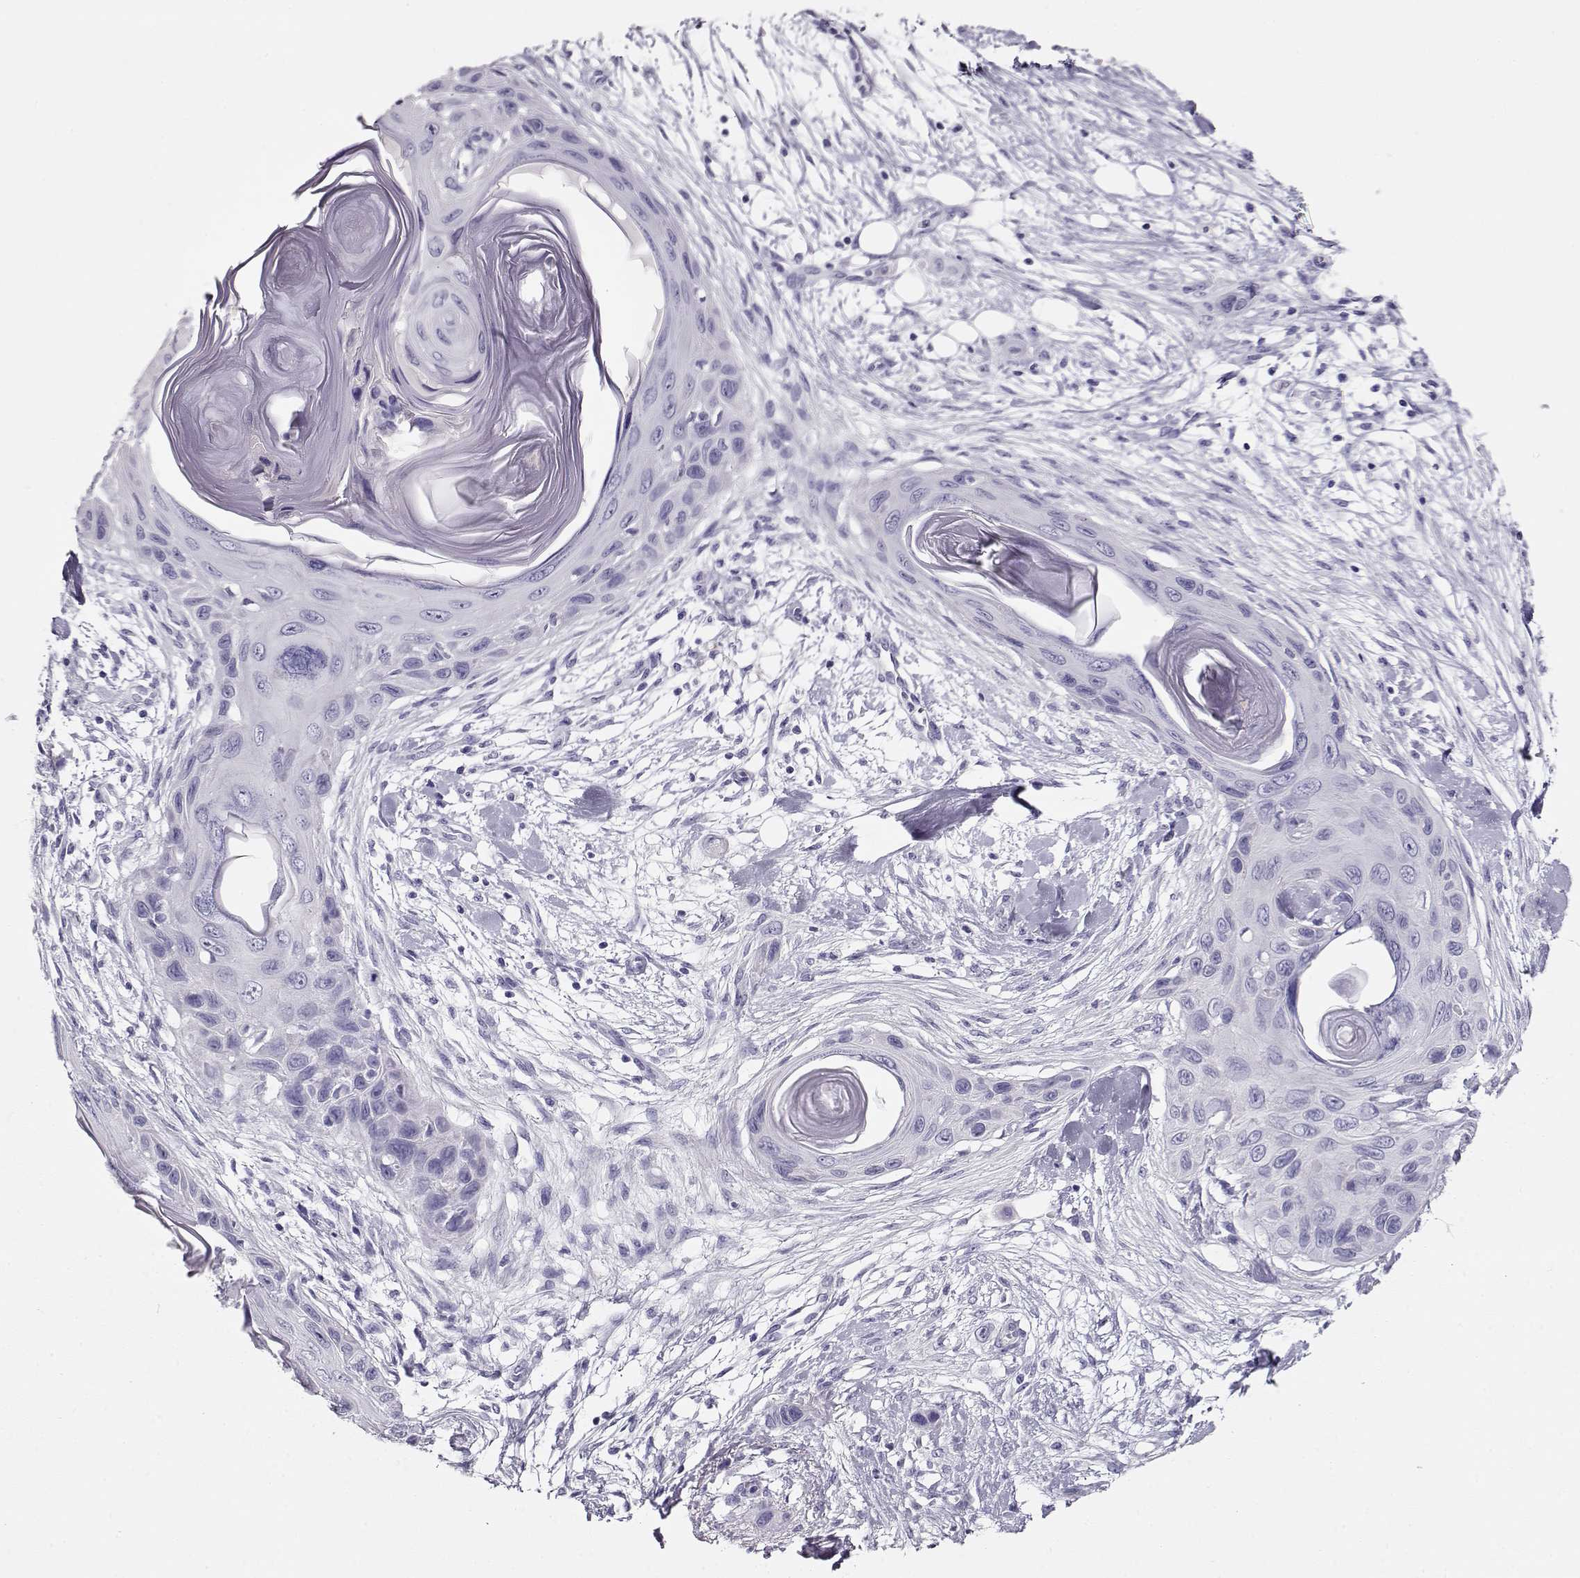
{"staining": {"intensity": "negative", "quantity": "none", "location": "none"}, "tissue": "skin cancer", "cell_type": "Tumor cells", "image_type": "cancer", "snomed": [{"axis": "morphology", "description": "Squamous cell carcinoma, NOS"}, {"axis": "topography", "description": "Skin"}], "caption": "Immunohistochemical staining of skin cancer (squamous cell carcinoma) demonstrates no significant expression in tumor cells.", "gene": "ACTN2", "patient": {"sex": "male", "age": 79}}